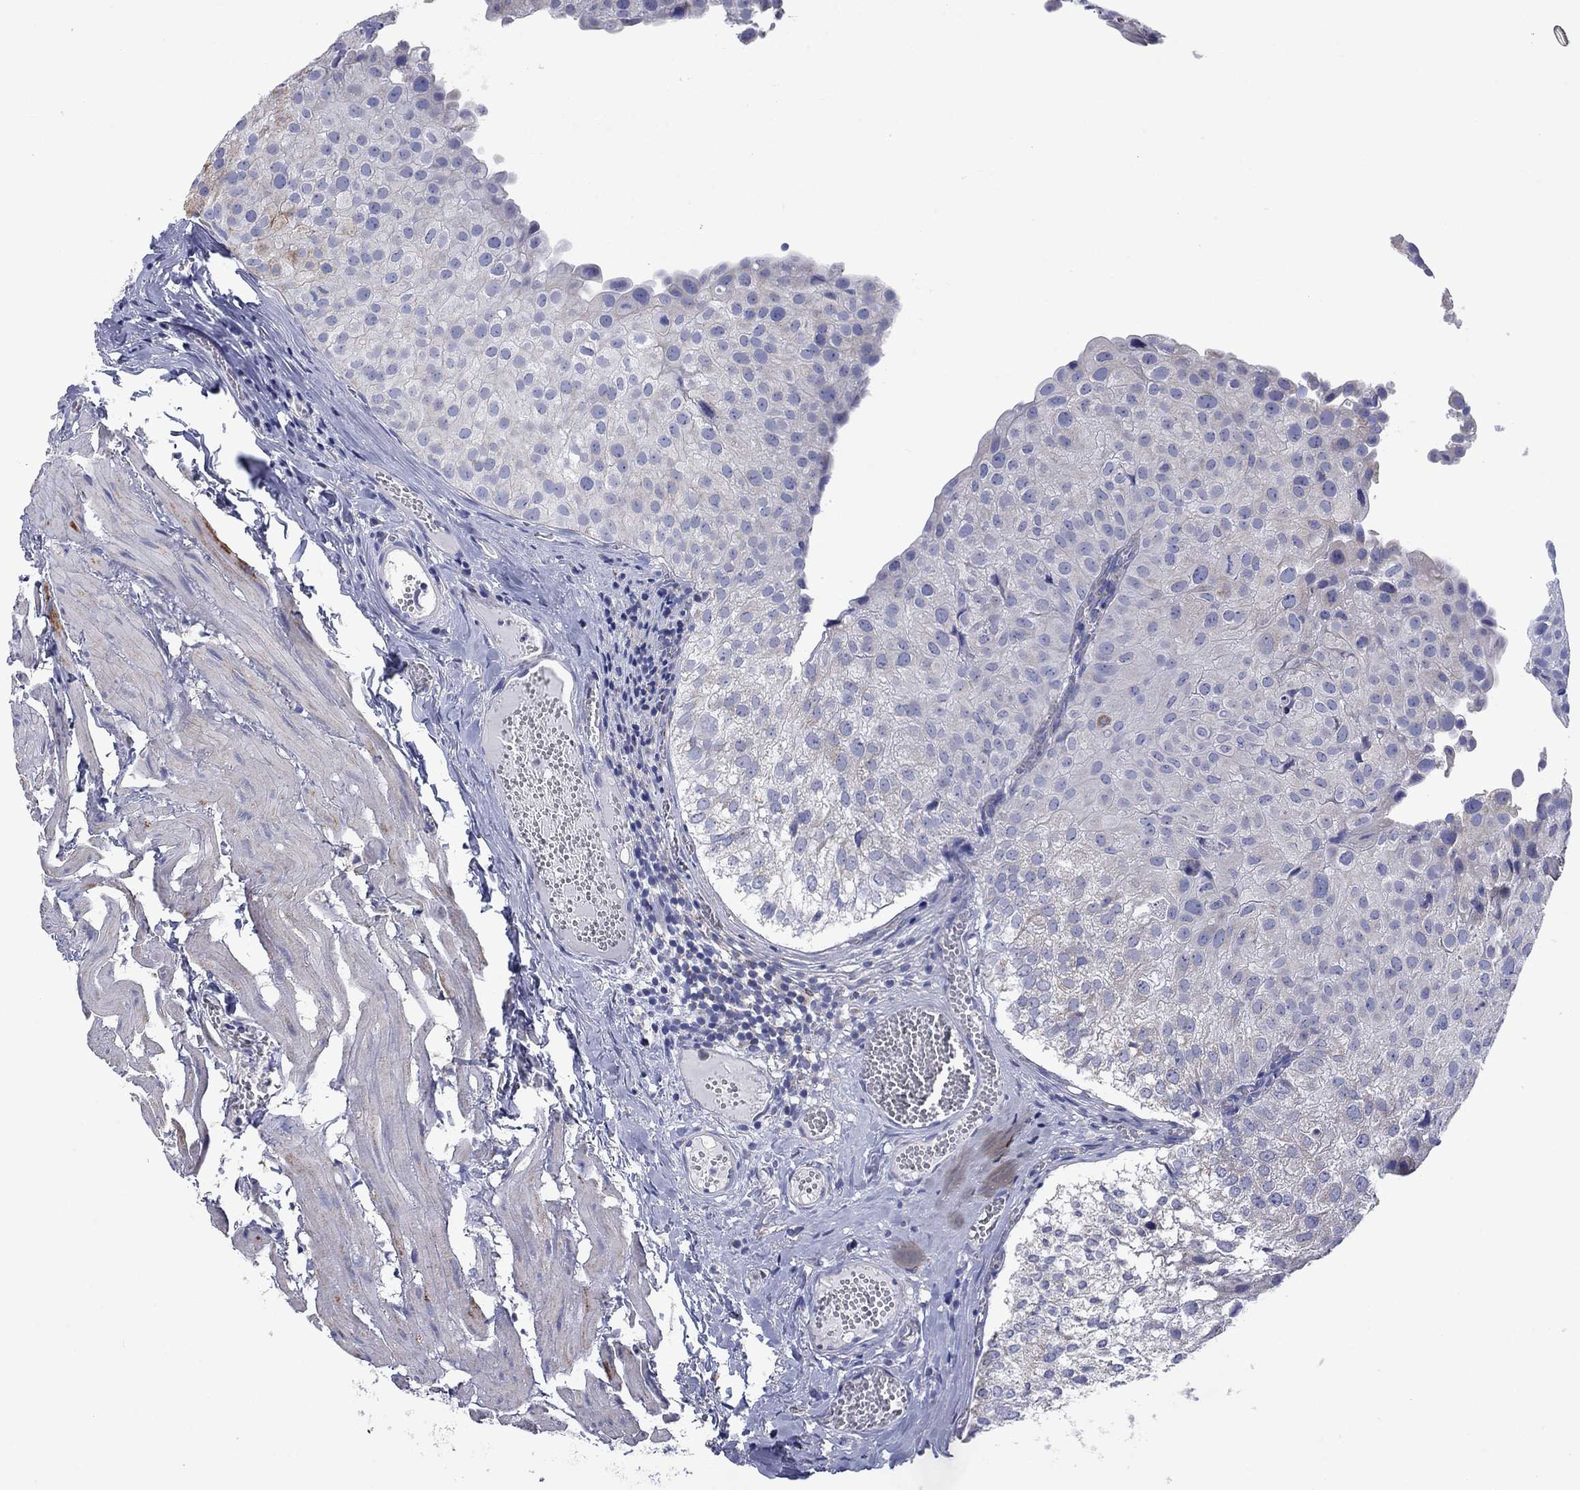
{"staining": {"intensity": "negative", "quantity": "none", "location": "none"}, "tissue": "urothelial cancer", "cell_type": "Tumor cells", "image_type": "cancer", "snomed": [{"axis": "morphology", "description": "Urothelial carcinoma, Low grade"}, {"axis": "topography", "description": "Urinary bladder"}], "caption": "A micrograph of urothelial cancer stained for a protein demonstrates no brown staining in tumor cells.", "gene": "CISD1", "patient": {"sex": "female", "age": 78}}